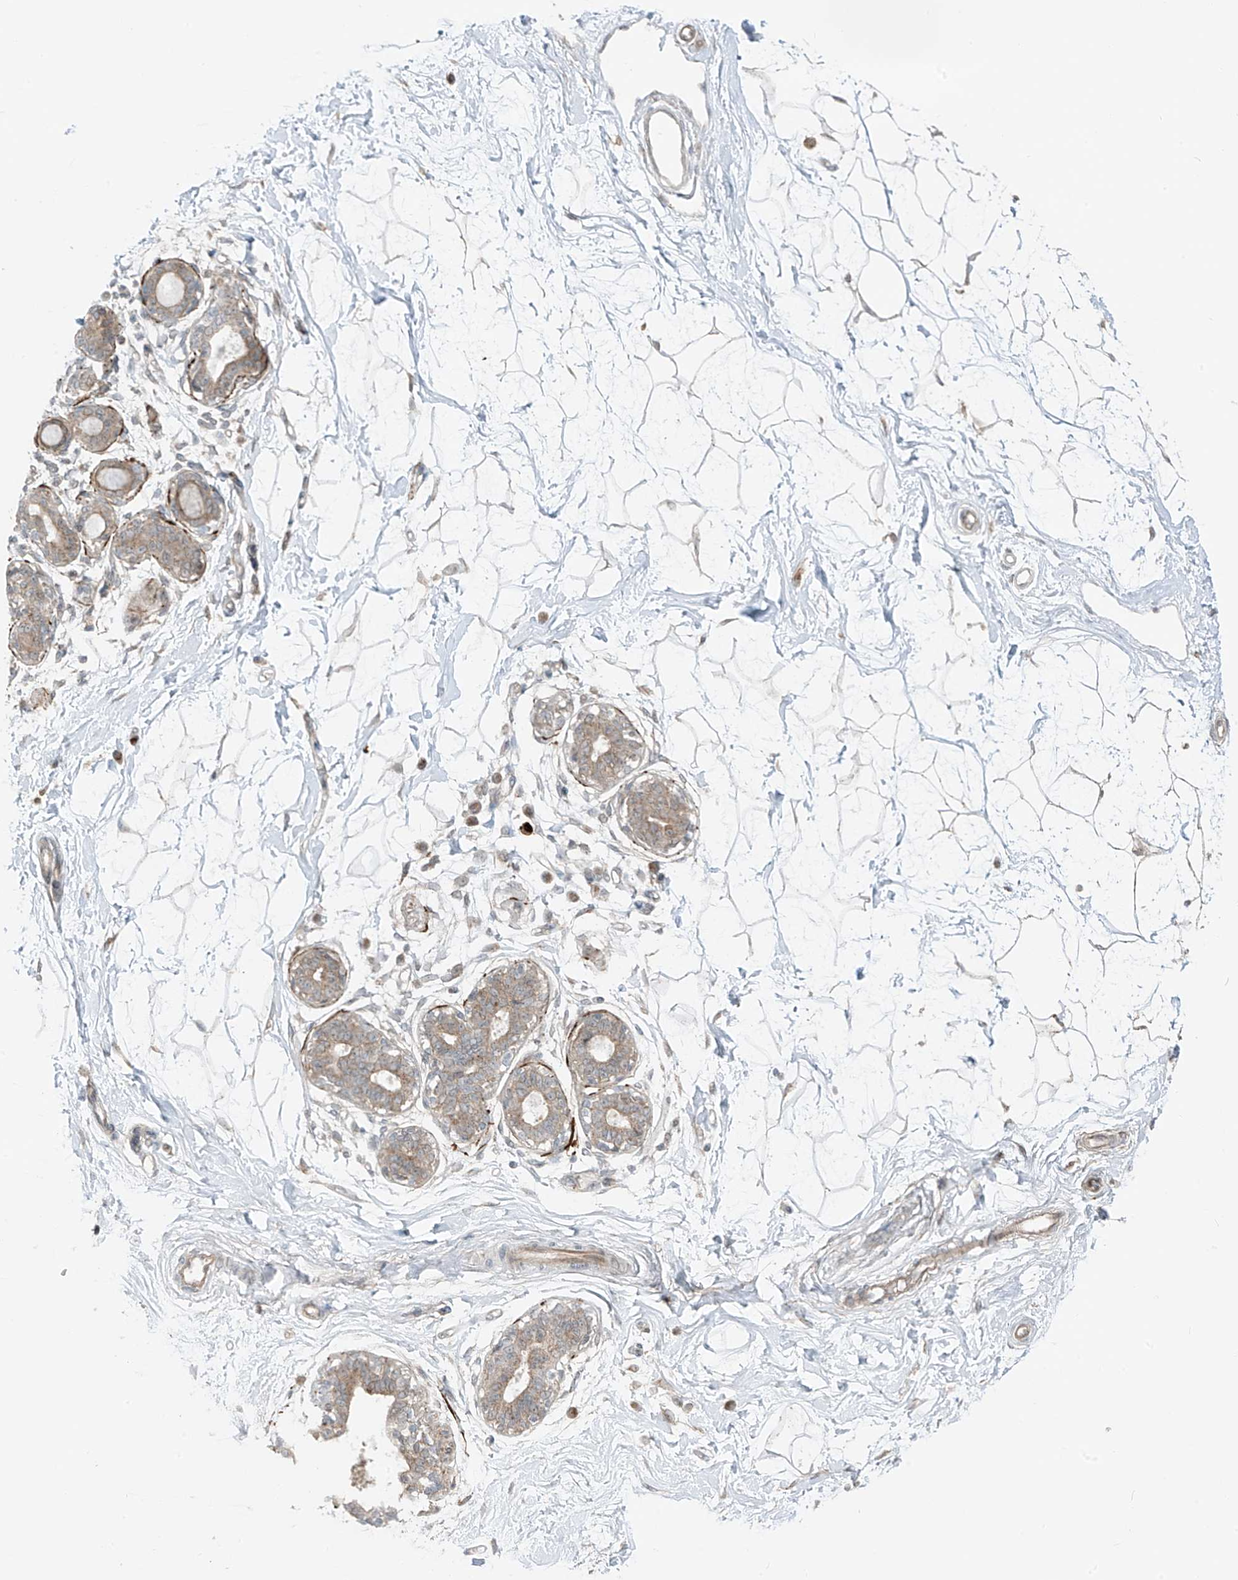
{"staining": {"intensity": "weak", "quantity": "25%-75%", "location": "cytoplasmic/membranous"}, "tissue": "breast", "cell_type": "Adipocytes", "image_type": "normal", "snomed": [{"axis": "morphology", "description": "Normal tissue, NOS"}, {"axis": "topography", "description": "Breast"}], "caption": "The photomicrograph shows immunohistochemical staining of normal breast. There is weak cytoplasmic/membranous expression is present in approximately 25%-75% of adipocytes.", "gene": "PDE11A", "patient": {"sex": "female", "age": 45}}